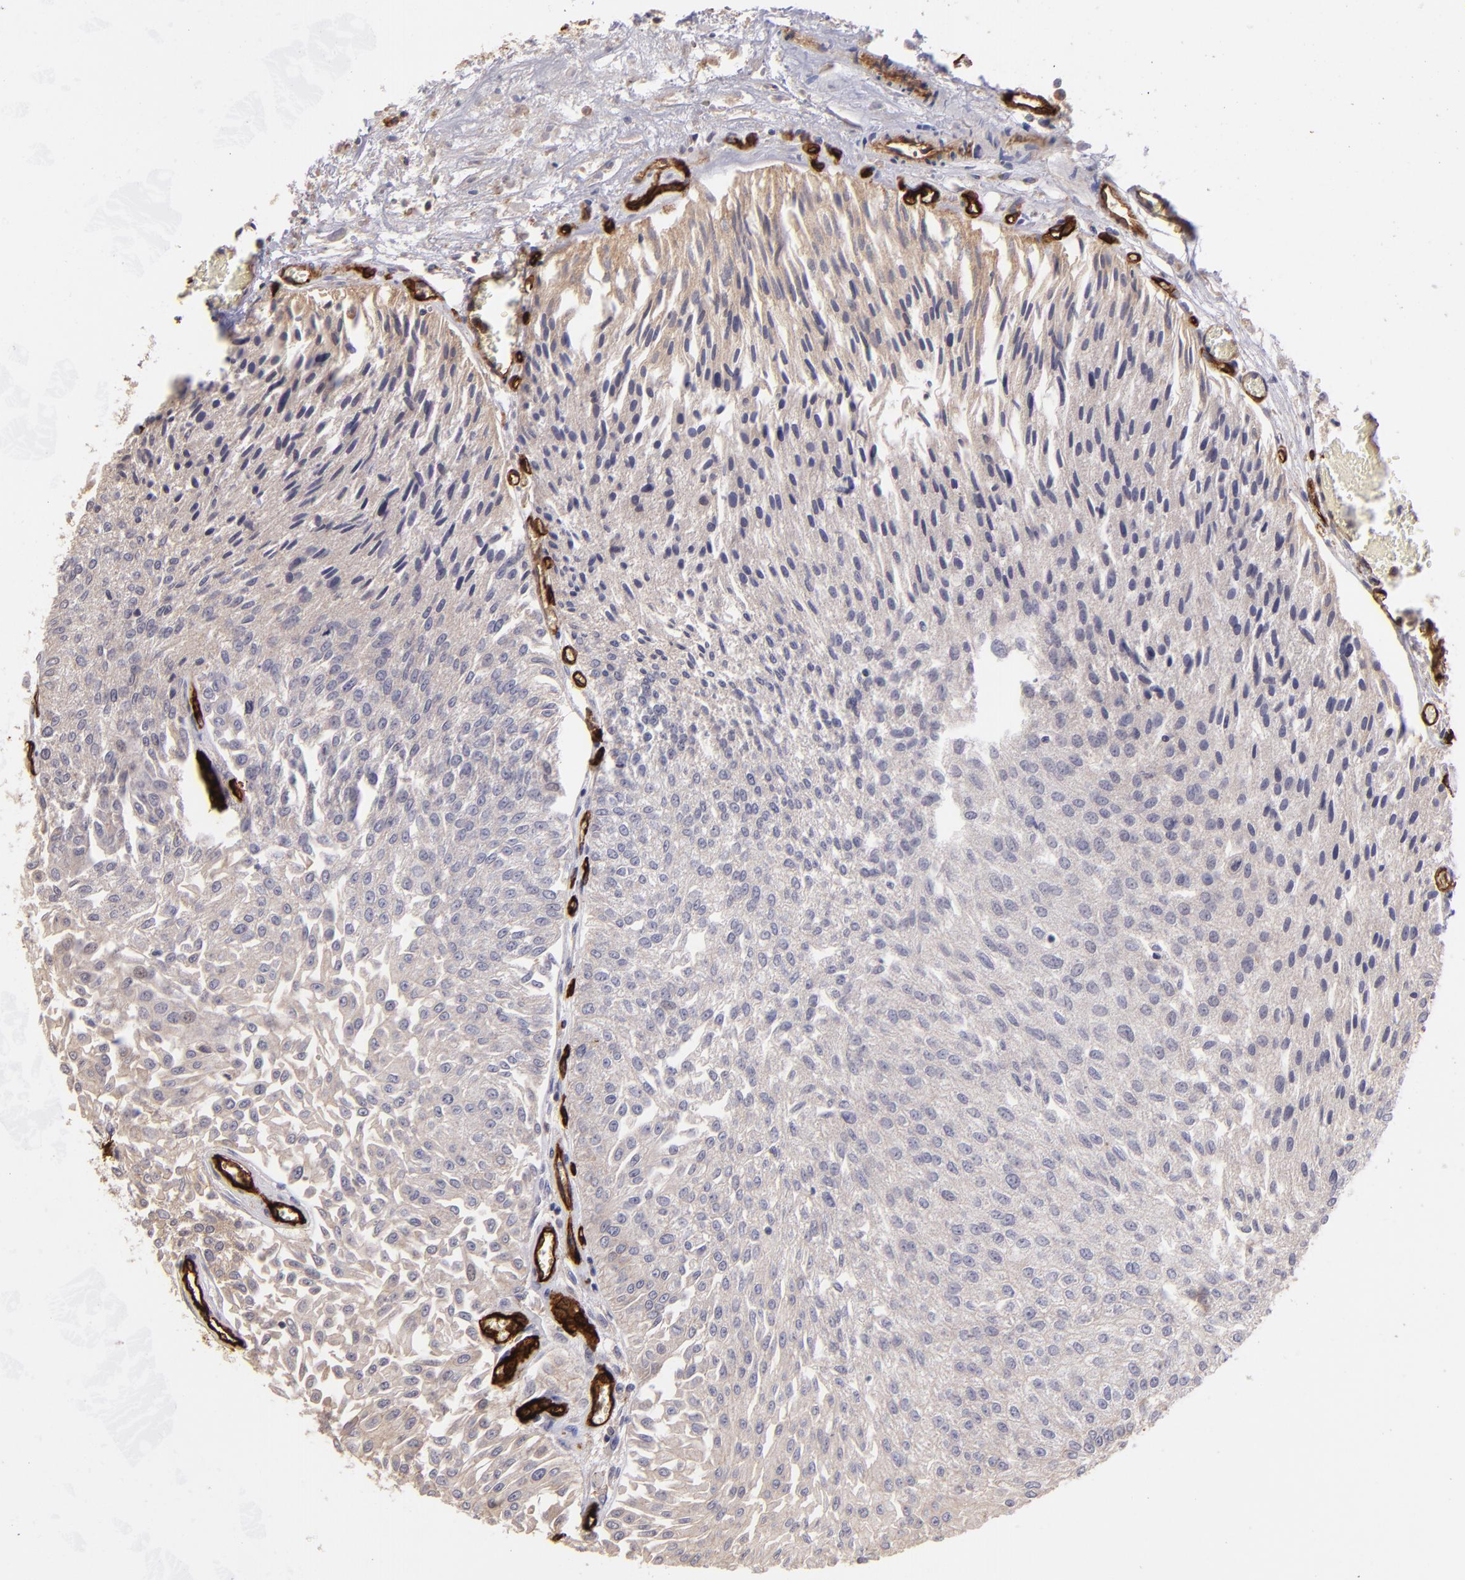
{"staining": {"intensity": "negative", "quantity": "none", "location": "none"}, "tissue": "urothelial cancer", "cell_type": "Tumor cells", "image_type": "cancer", "snomed": [{"axis": "morphology", "description": "Urothelial carcinoma, Low grade"}, {"axis": "topography", "description": "Urinary bladder"}], "caption": "Low-grade urothelial carcinoma was stained to show a protein in brown. There is no significant staining in tumor cells.", "gene": "DYSF", "patient": {"sex": "male", "age": 86}}